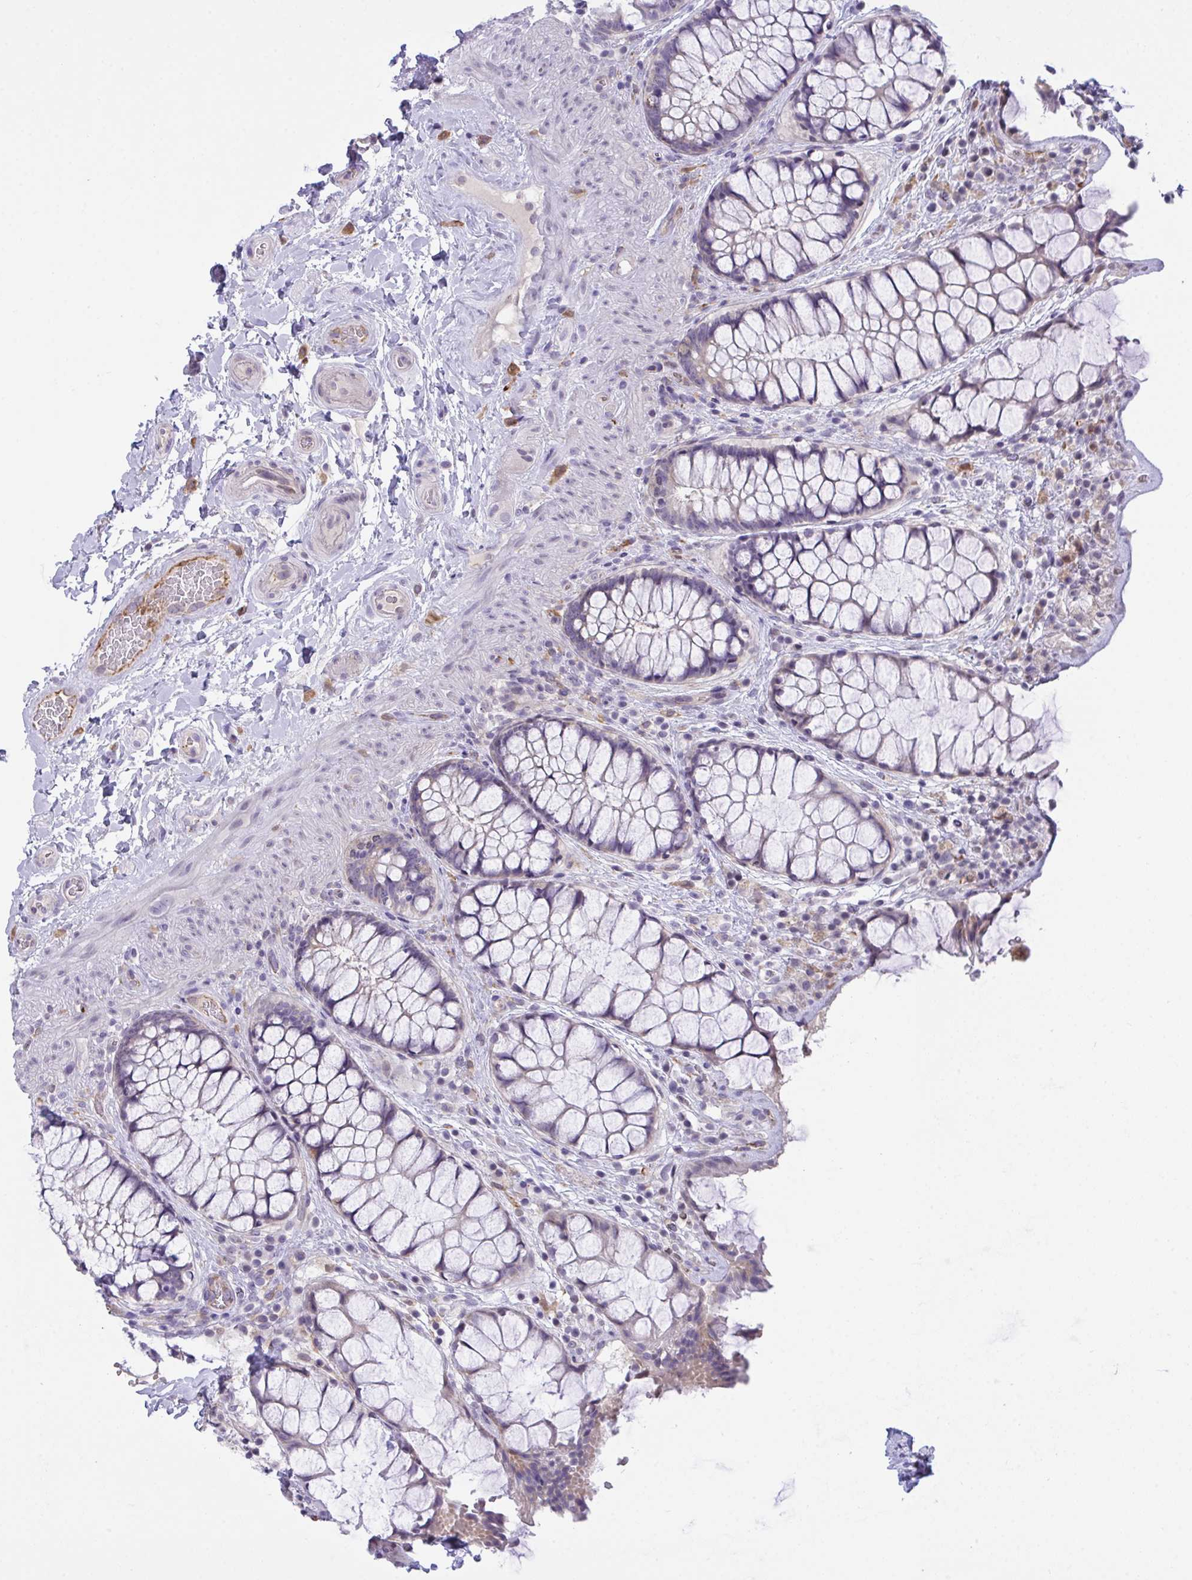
{"staining": {"intensity": "weak", "quantity": "<25%", "location": "cytoplasmic/membranous"}, "tissue": "rectum", "cell_type": "Glandular cells", "image_type": "normal", "snomed": [{"axis": "morphology", "description": "Normal tissue, NOS"}, {"axis": "topography", "description": "Rectum"}], "caption": "This is an IHC photomicrograph of benign rectum. There is no staining in glandular cells.", "gene": "SEMA6B", "patient": {"sex": "female", "age": 58}}